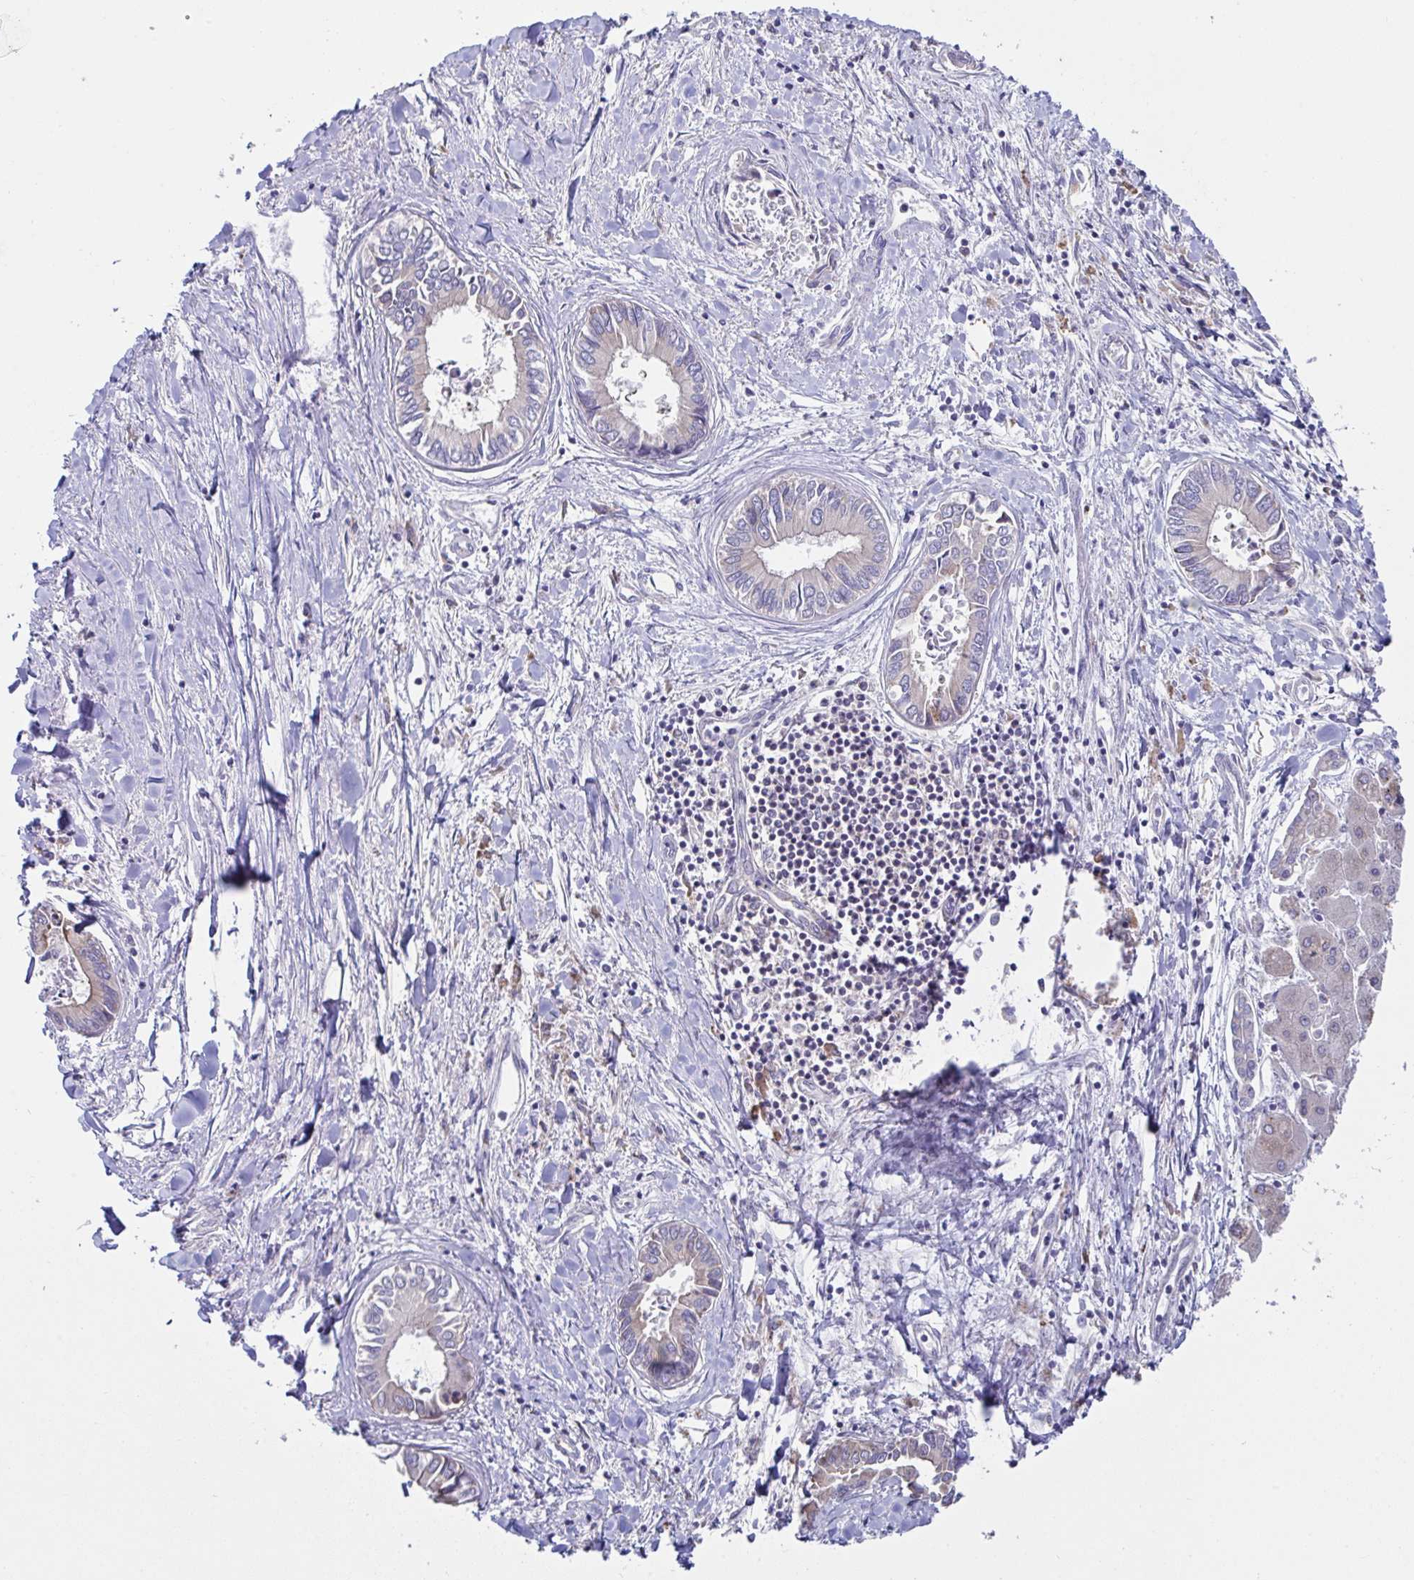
{"staining": {"intensity": "weak", "quantity": "25%-75%", "location": "cytoplasmic/membranous"}, "tissue": "liver cancer", "cell_type": "Tumor cells", "image_type": "cancer", "snomed": [{"axis": "morphology", "description": "Cholangiocarcinoma"}, {"axis": "topography", "description": "Liver"}], "caption": "Cholangiocarcinoma (liver) stained for a protein (brown) shows weak cytoplasmic/membranous positive staining in approximately 25%-75% of tumor cells.", "gene": "FAU", "patient": {"sex": "male", "age": 66}}